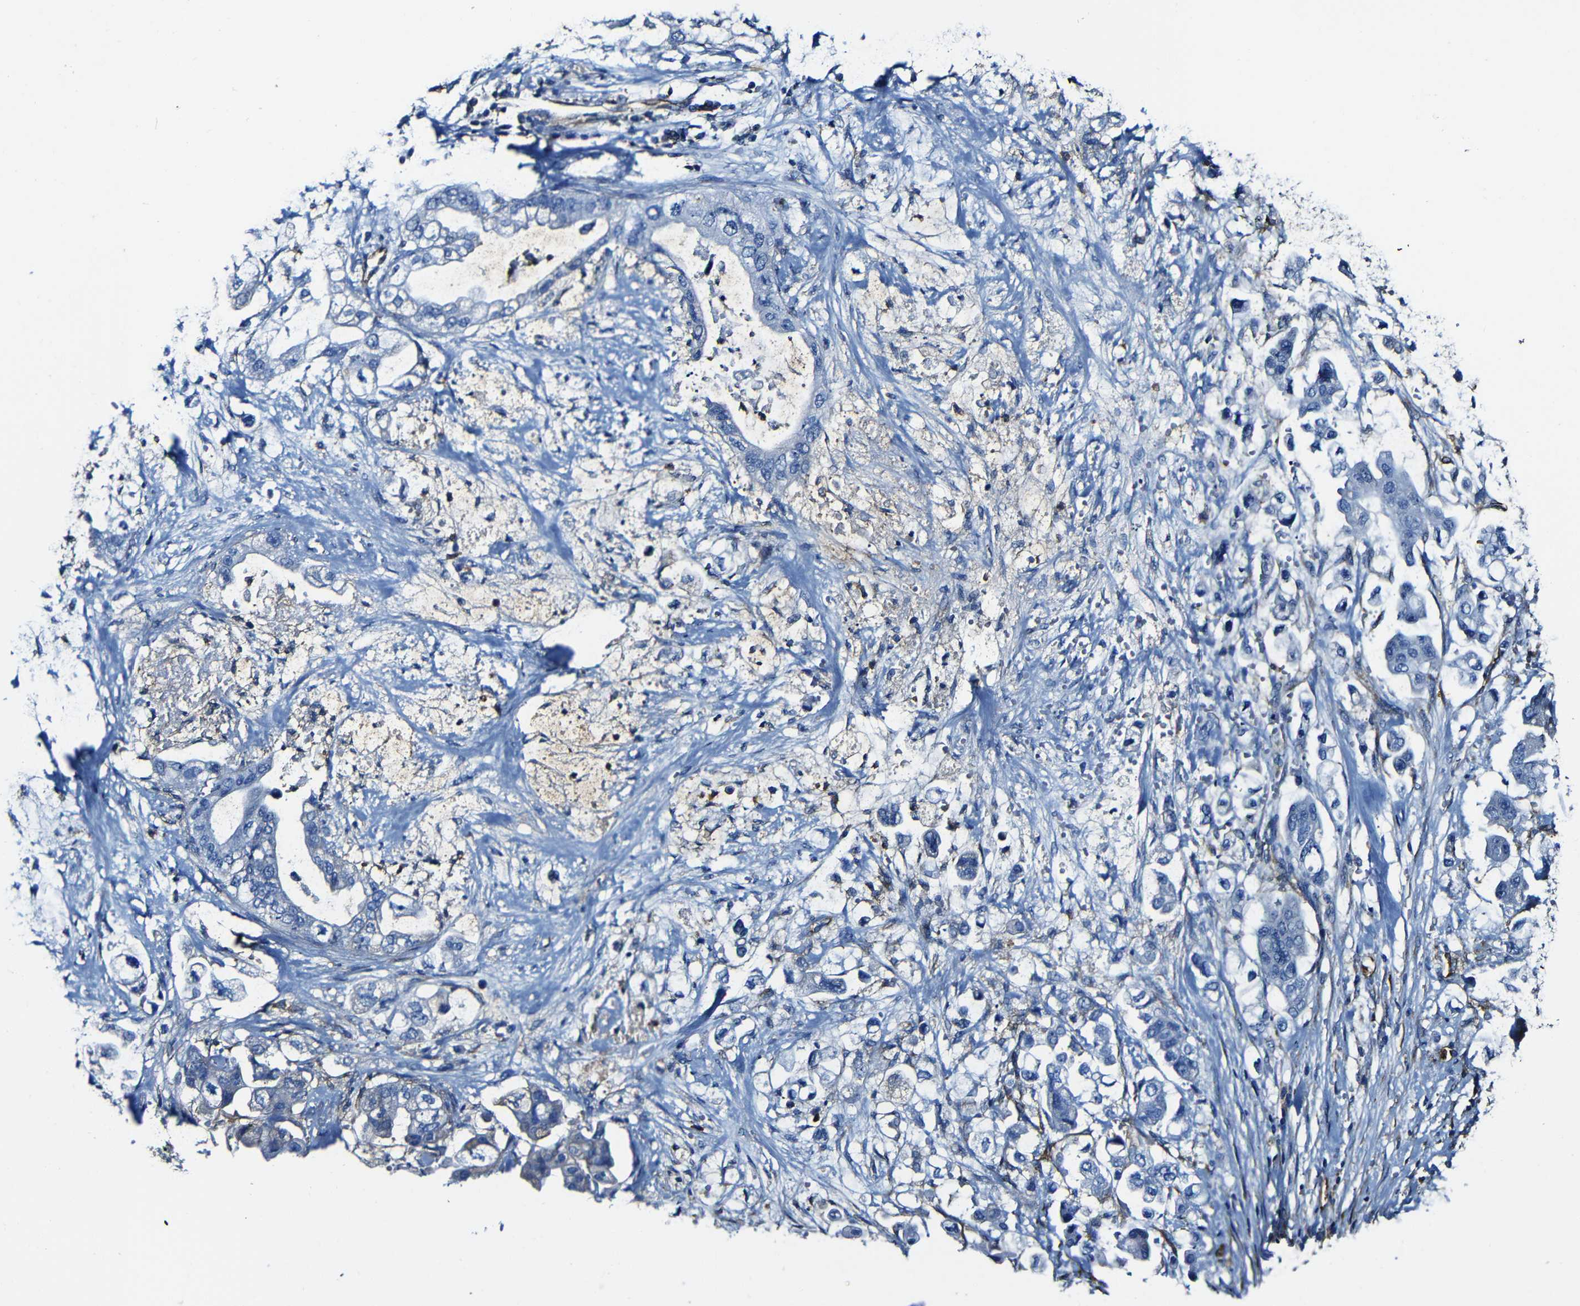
{"staining": {"intensity": "negative", "quantity": "none", "location": "none"}, "tissue": "stomach cancer", "cell_type": "Tumor cells", "image_type": "cancer", "snomed": [{"axis": "morphology", "description": "Adenocarcinoma, NOS"}, {"axis": "topography", "description": "Stomach"}], "caption": "Human stomach cancer stained for a protein using IHC demonstrates no staining in tumor cells.", "gene": "MSN", "patient": {"sex": "male", "age": 62}}